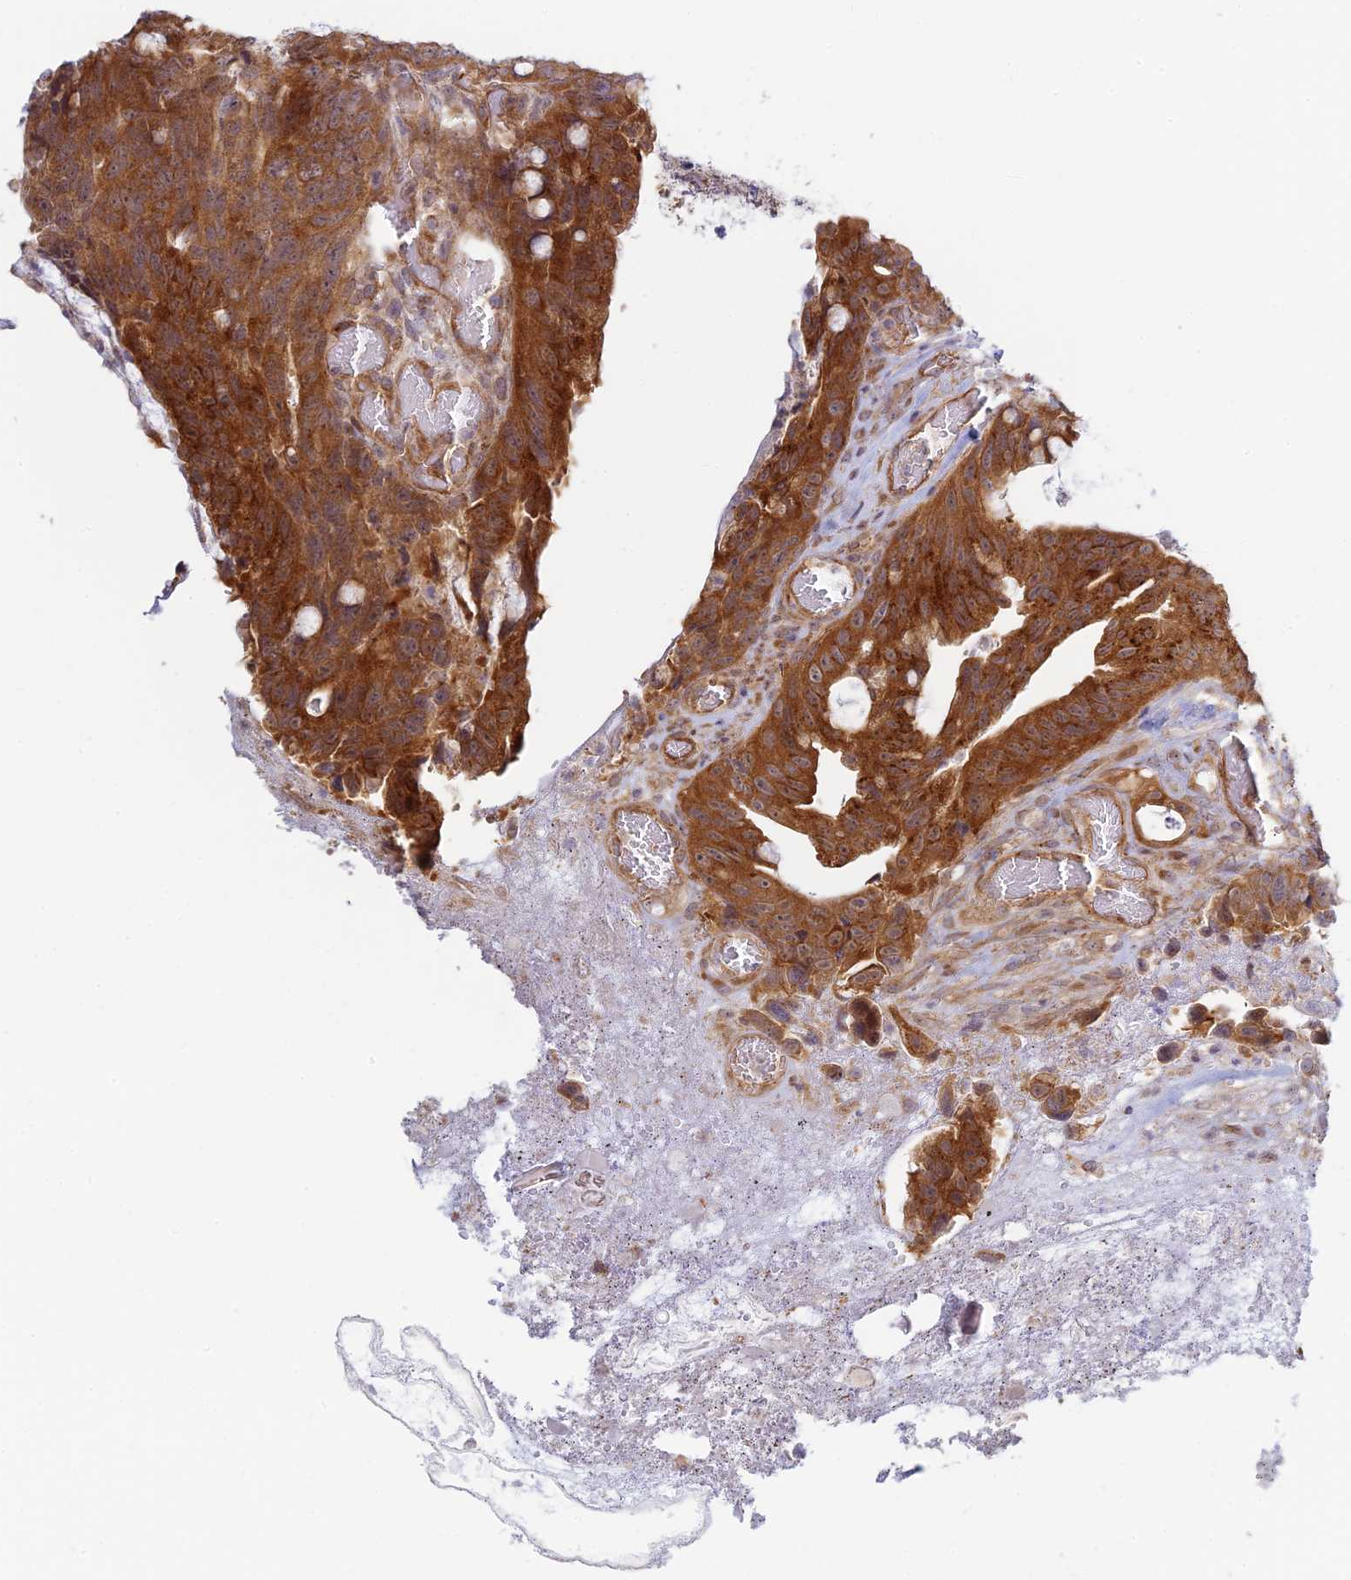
{"staining": {"intensity": "strong", "quantity": ">75%", "location": "cytoplasmic/membranous"}, "tissue": "colorectal cancer", "cell_type": "Tumor cells", "image_type": "cancer", "snomed": [{"axis": "morphology", "description": "Adenocarcinoma, NOS"}, {"axis": "topography", "description": "Colon"}], "caption": "Immunohistochemical staining of human colorectal cancer displays strong cytoplasmic/membranous protein staining in about >75% of tumor cells.", "gene": "HOOK2", "patient": {"sex": "female", "age": 82}}